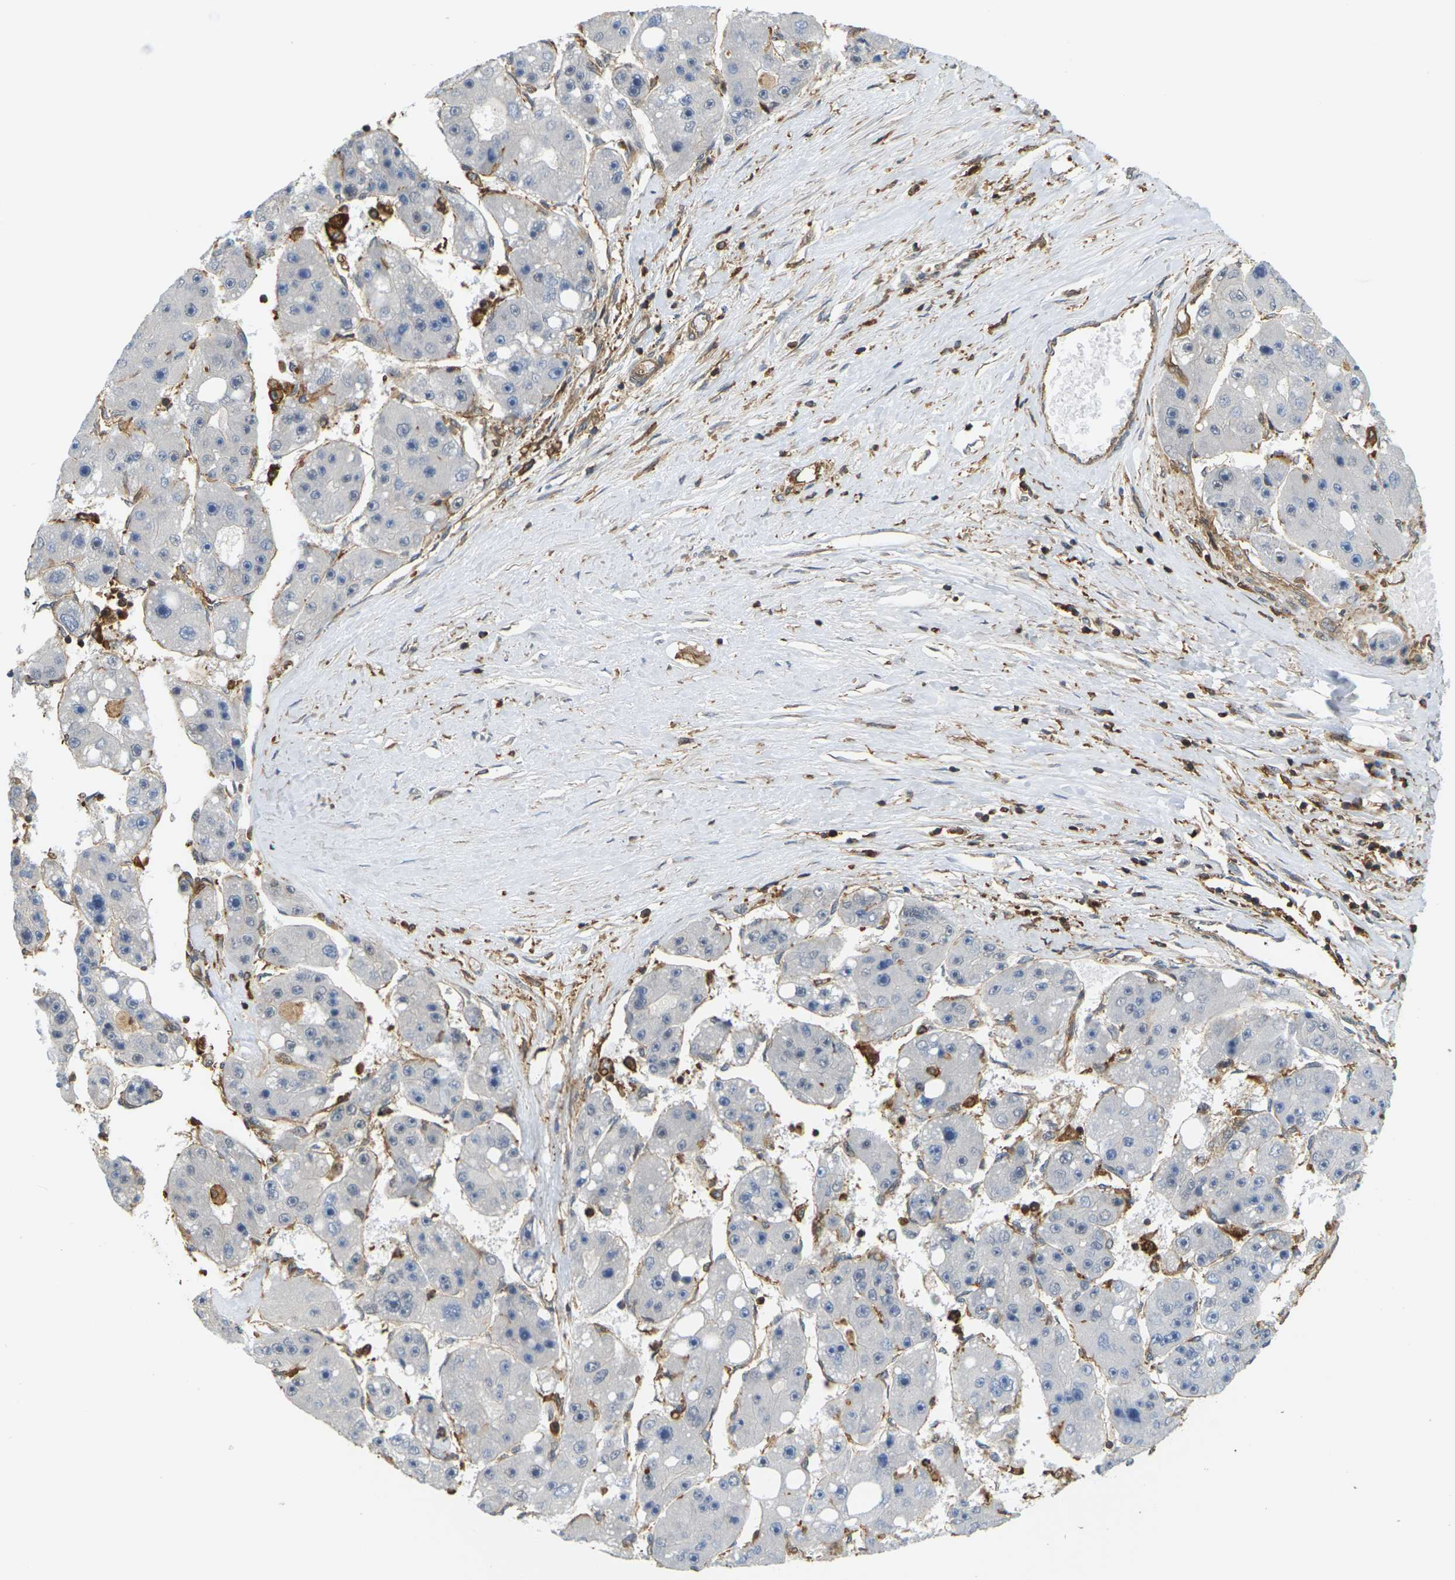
{"staining": {"intensity": "negative", "quantity": "none", "location": "none"}, "tissue": "liver cancer", "cell_type": "Tumor cells", "image_type": "cancer", "snomed": [{"axis": "morphology", "description": "Carcinoma, Hepatocellular, NOS"}, {"axis": "topography", "description": "Liver"}], "caption": "There is no significant expression in tumor cells of liver hepatocellular carcinoma.", "gene": "IQGAP1", "patient": {"sex": "female", "age": 61}}